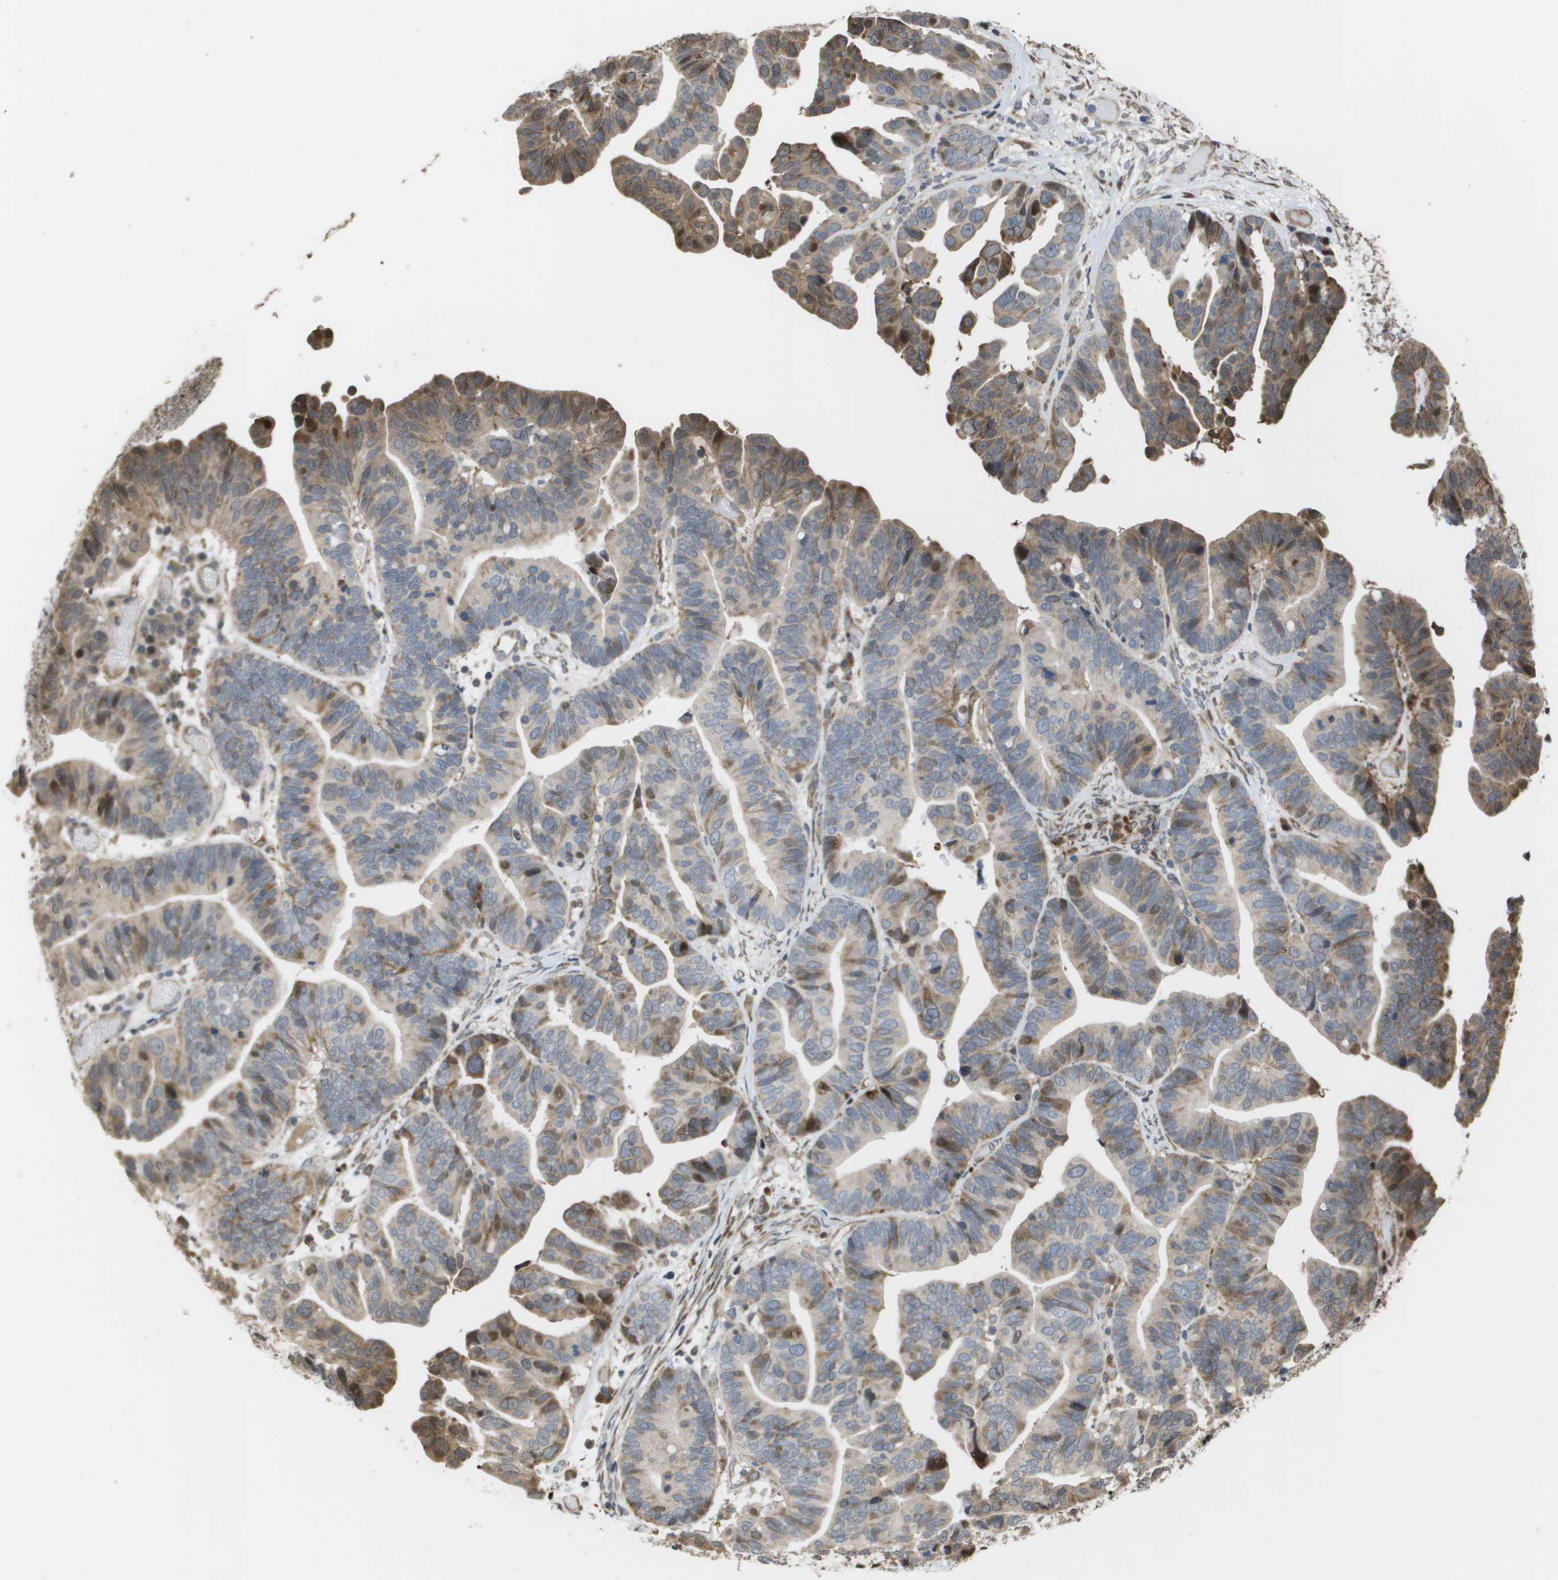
{"staining": {"intensity": "moderate", "quantity": "<25%", "location": "cytoplasmic/membranous,nuclear"}, "tissue": "ovarian cancer", "cell_type": "Tumor cells", "image_type": "cancer", "snomed": [{"axis": "morphology", "description": "Cystadenocarcinoma, serous, NOS"}, {"axis": "topography", "description": "Ovary"}], "caption": "Immunohistochemistry micrograph of serous cystadenocarcinoma (ovarian) stained for a protein (brown), which shows low levels of moderate cytoplasmic/membranous and nuclear staining in approximately <25% of tumor cells.", "gene": "AXIN2", "patient": {"sex": "female", "age": 56}}